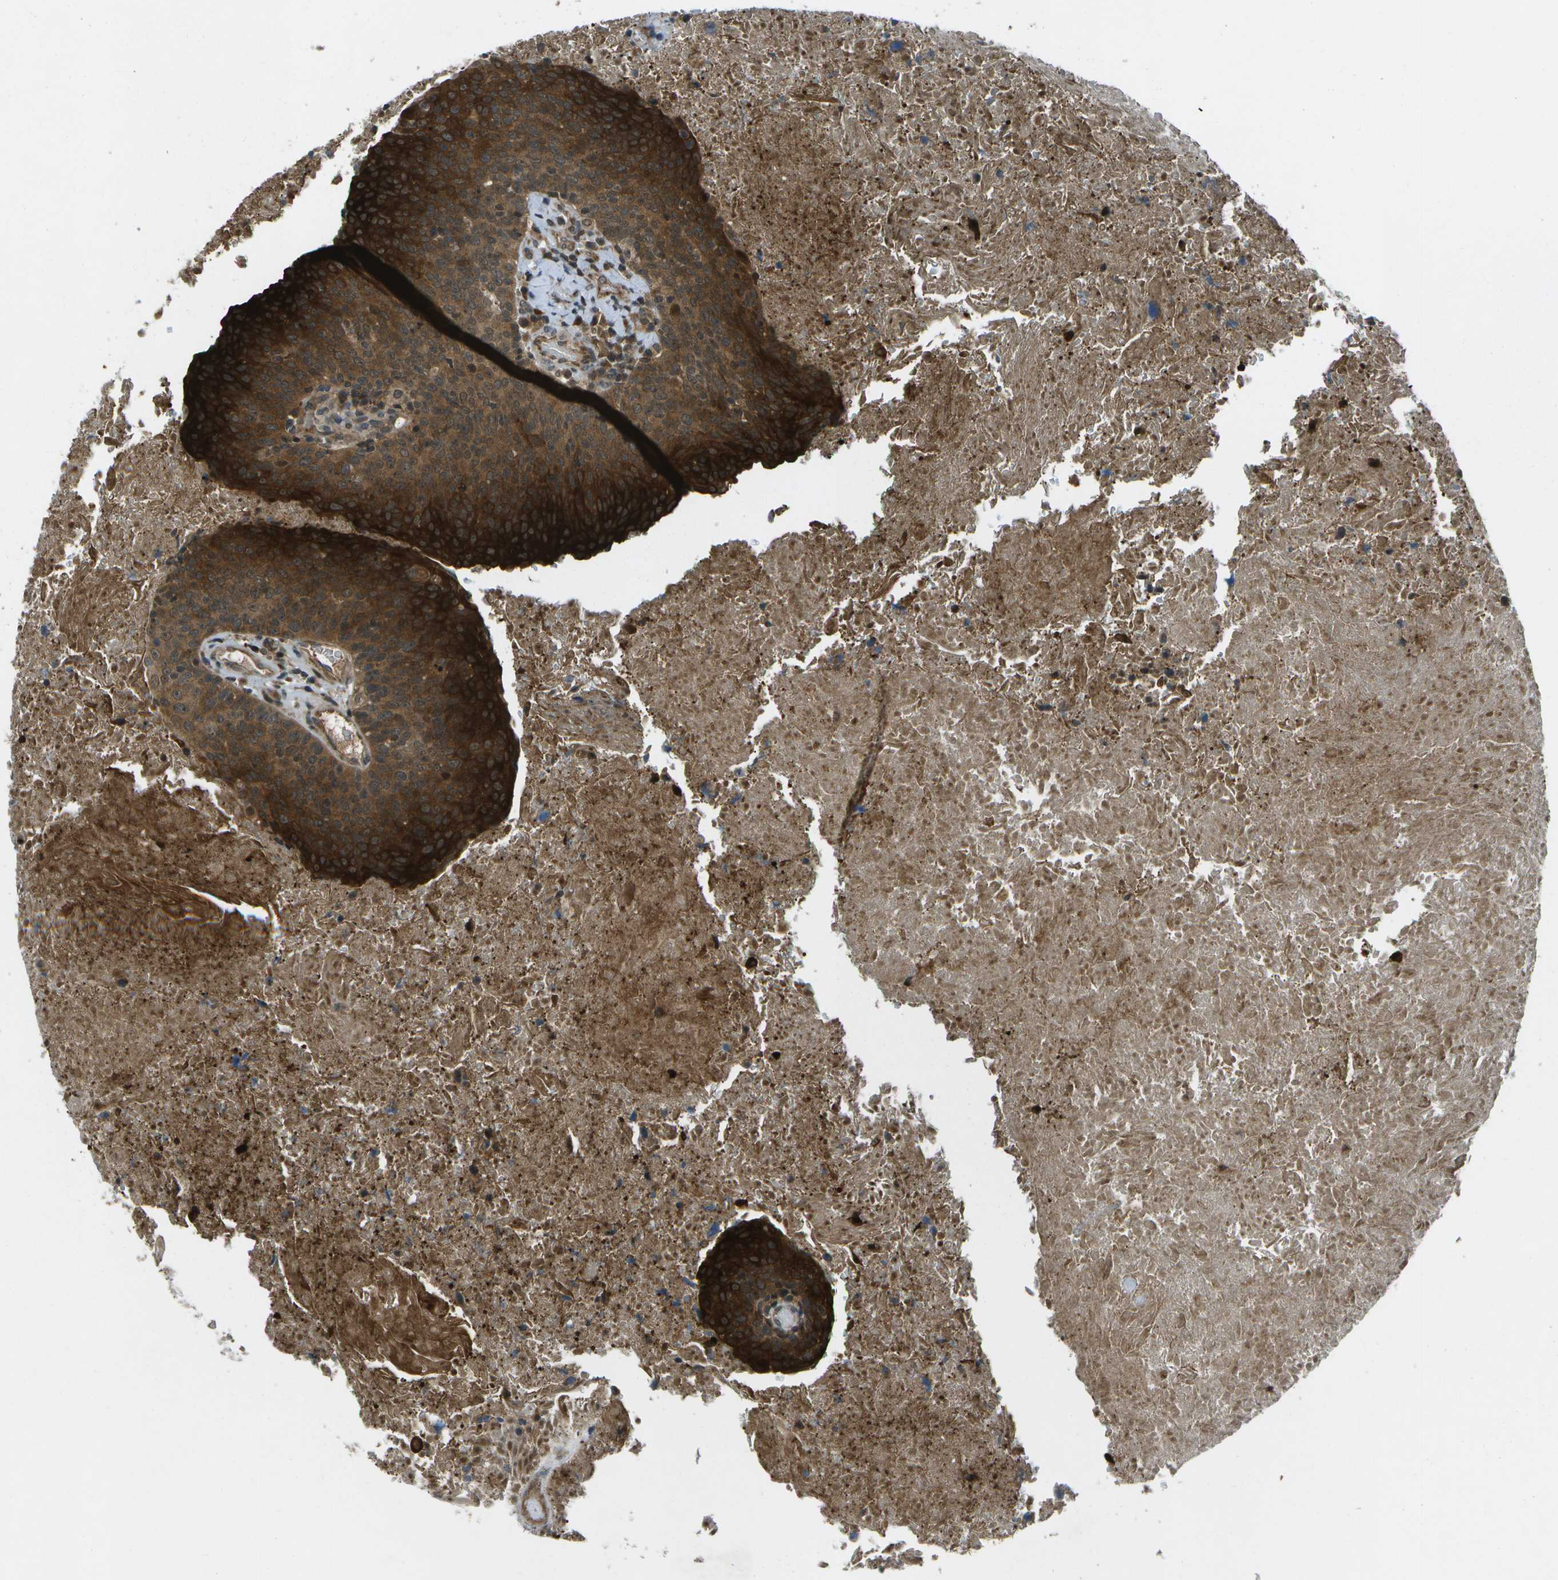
{"staining": {"intensity": "strong", "quantity": ">75%", "location": "cytoplasmic/membranous"}, "tissue": "head and neck cancer", "cell_type": "Tumor cells", "image_type": "cancer", "snomed": [{"axis": "morphology", "description": "Squamous cell carcinoma, NOS"}, {"axis": "morphology", "description": "Squamous cell carcinoma, metastatic, NOS"}, {"axis": "topography", "description": "Lymph node"}, {"axis": "topography", "description": "Head-Neck"}], "caption": "Protein expression analysis of human head and neck cancer (squamous cell carcinoma) reveals strong cytoplasmic/membranous positivity in about >75% of tumor cells.", "gene": "TMEM19", "patient": {"sex": "male", "age": 62}}